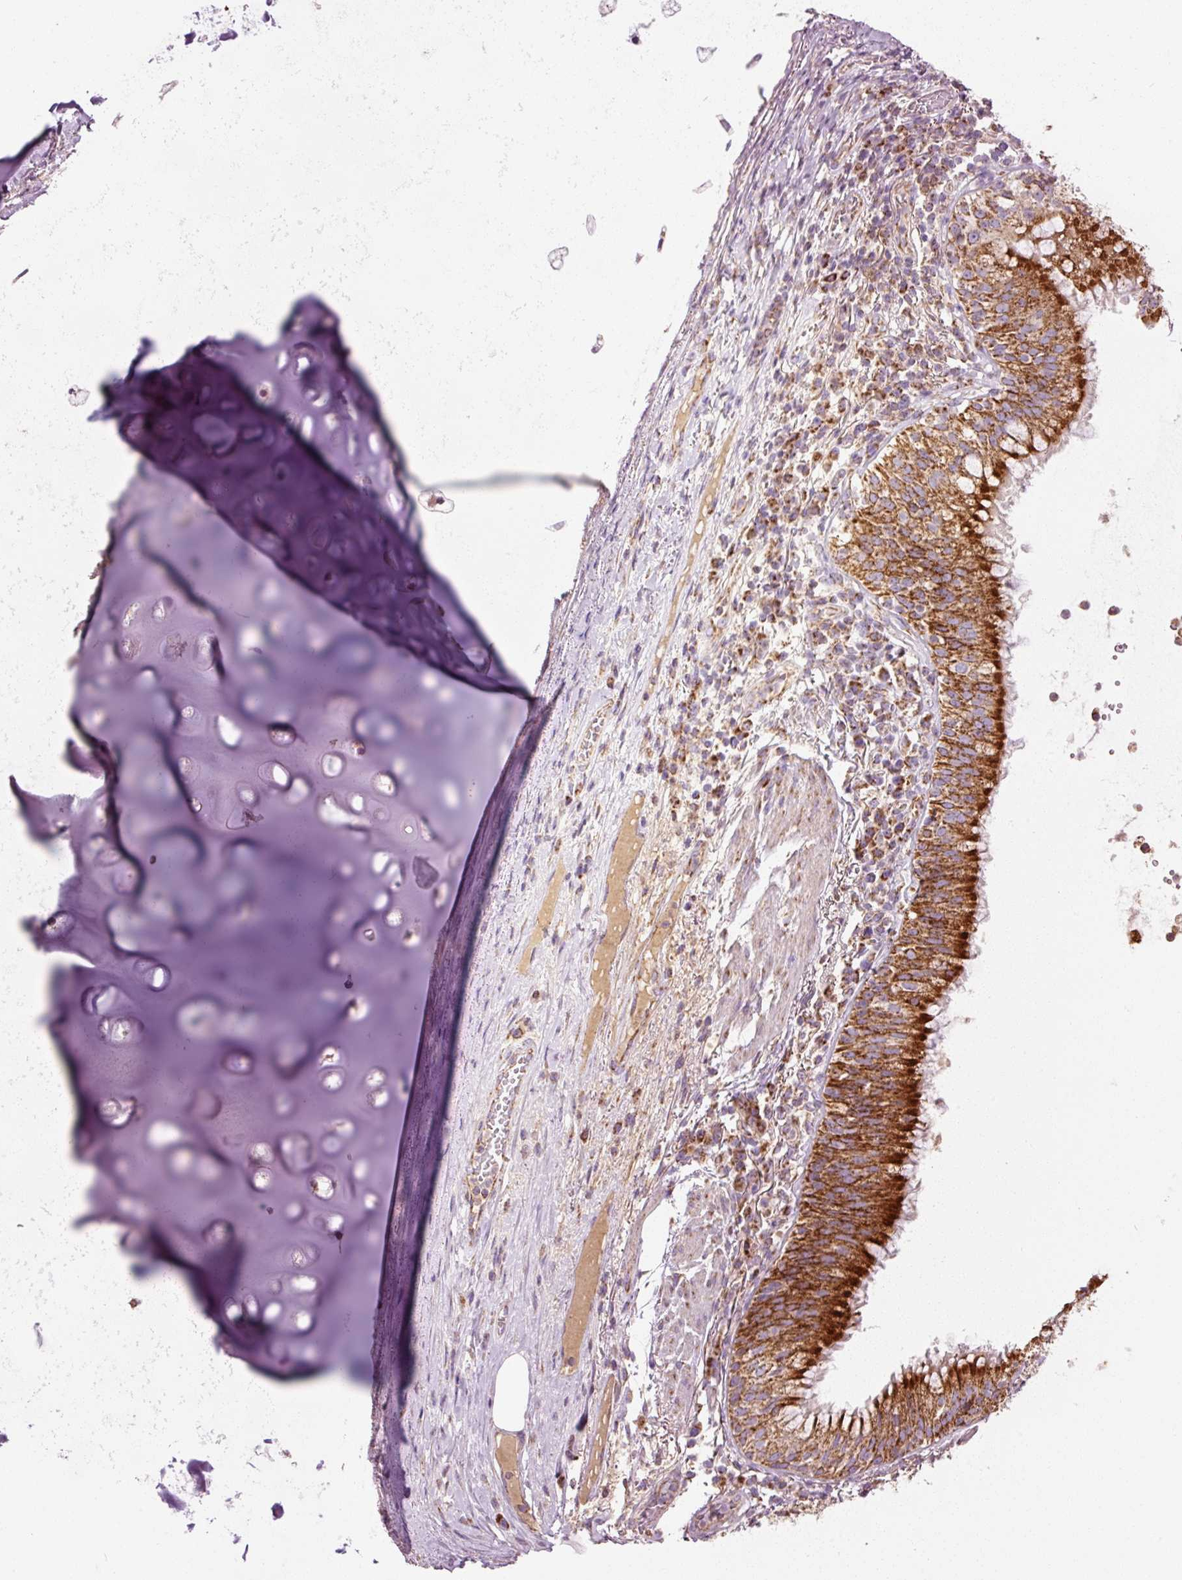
{"staining": {"intensity": "strong", "quantity": ">75%", "location": "cytoplasmic/membranous"}, "tissue": "bronchus", "cell_type": "Respiratory epithelial cells", "image_type": "normal", "snomed": [{"axis": "morphology", "description": "Normal tissue, NOS"}, {"axis": "topography", "description": "Cartilage tissue"}, {"axis": "topography", "description": "Bronchus"}], "caption": "Immunohistochemistry (IHC) micrograph of benign human bronchus stained for a protein (brown), which reveals high levels of strong cytoplasmic/membranous staining in approximately >75% of respiratory epithelial cells.", "gene": "NDUFB4", "patient": {"sex": "male", "age": 56}}